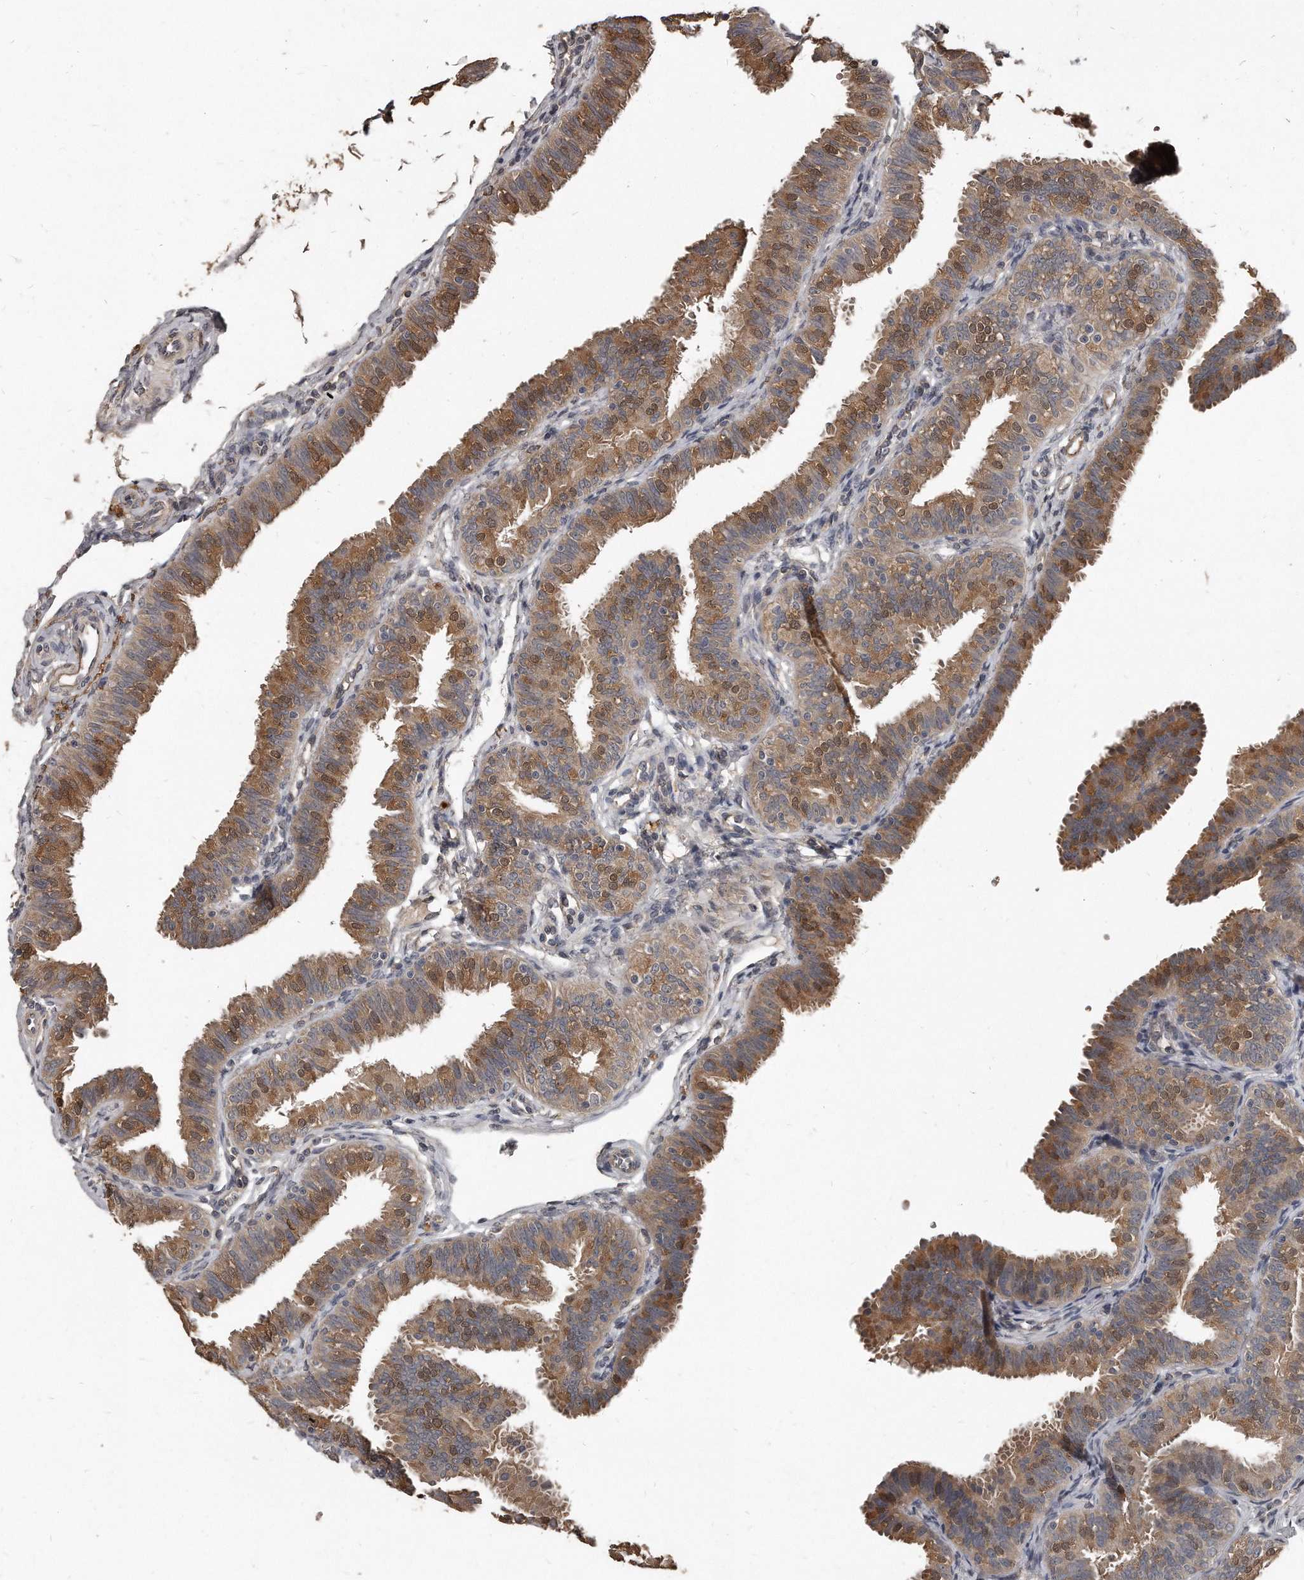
{"staining": {"intensity": "moderate", "quantity": "25%-75%", "location": "cytoplasmic/membranous"}, "tissue": "fallopian tube", "cell_type": "Glandular cells", "image_type": "normal", "snomed": [{"axis": "morphology", "description": "Normal tissue, NOS"}, {"axis": "topography", "description": "Fallopian tube"}], "caption": "An IHC micrograph of unremarkable tissue is shown. Protein staining in brown shows moderate cytoplasmic/membranous positivity in fallopian tube within glandular cells. (Brightfield microscopy of DAB IHC at high magnification).", "gene": "GRB10", "patient": {"sex": "female", "age": 35}}